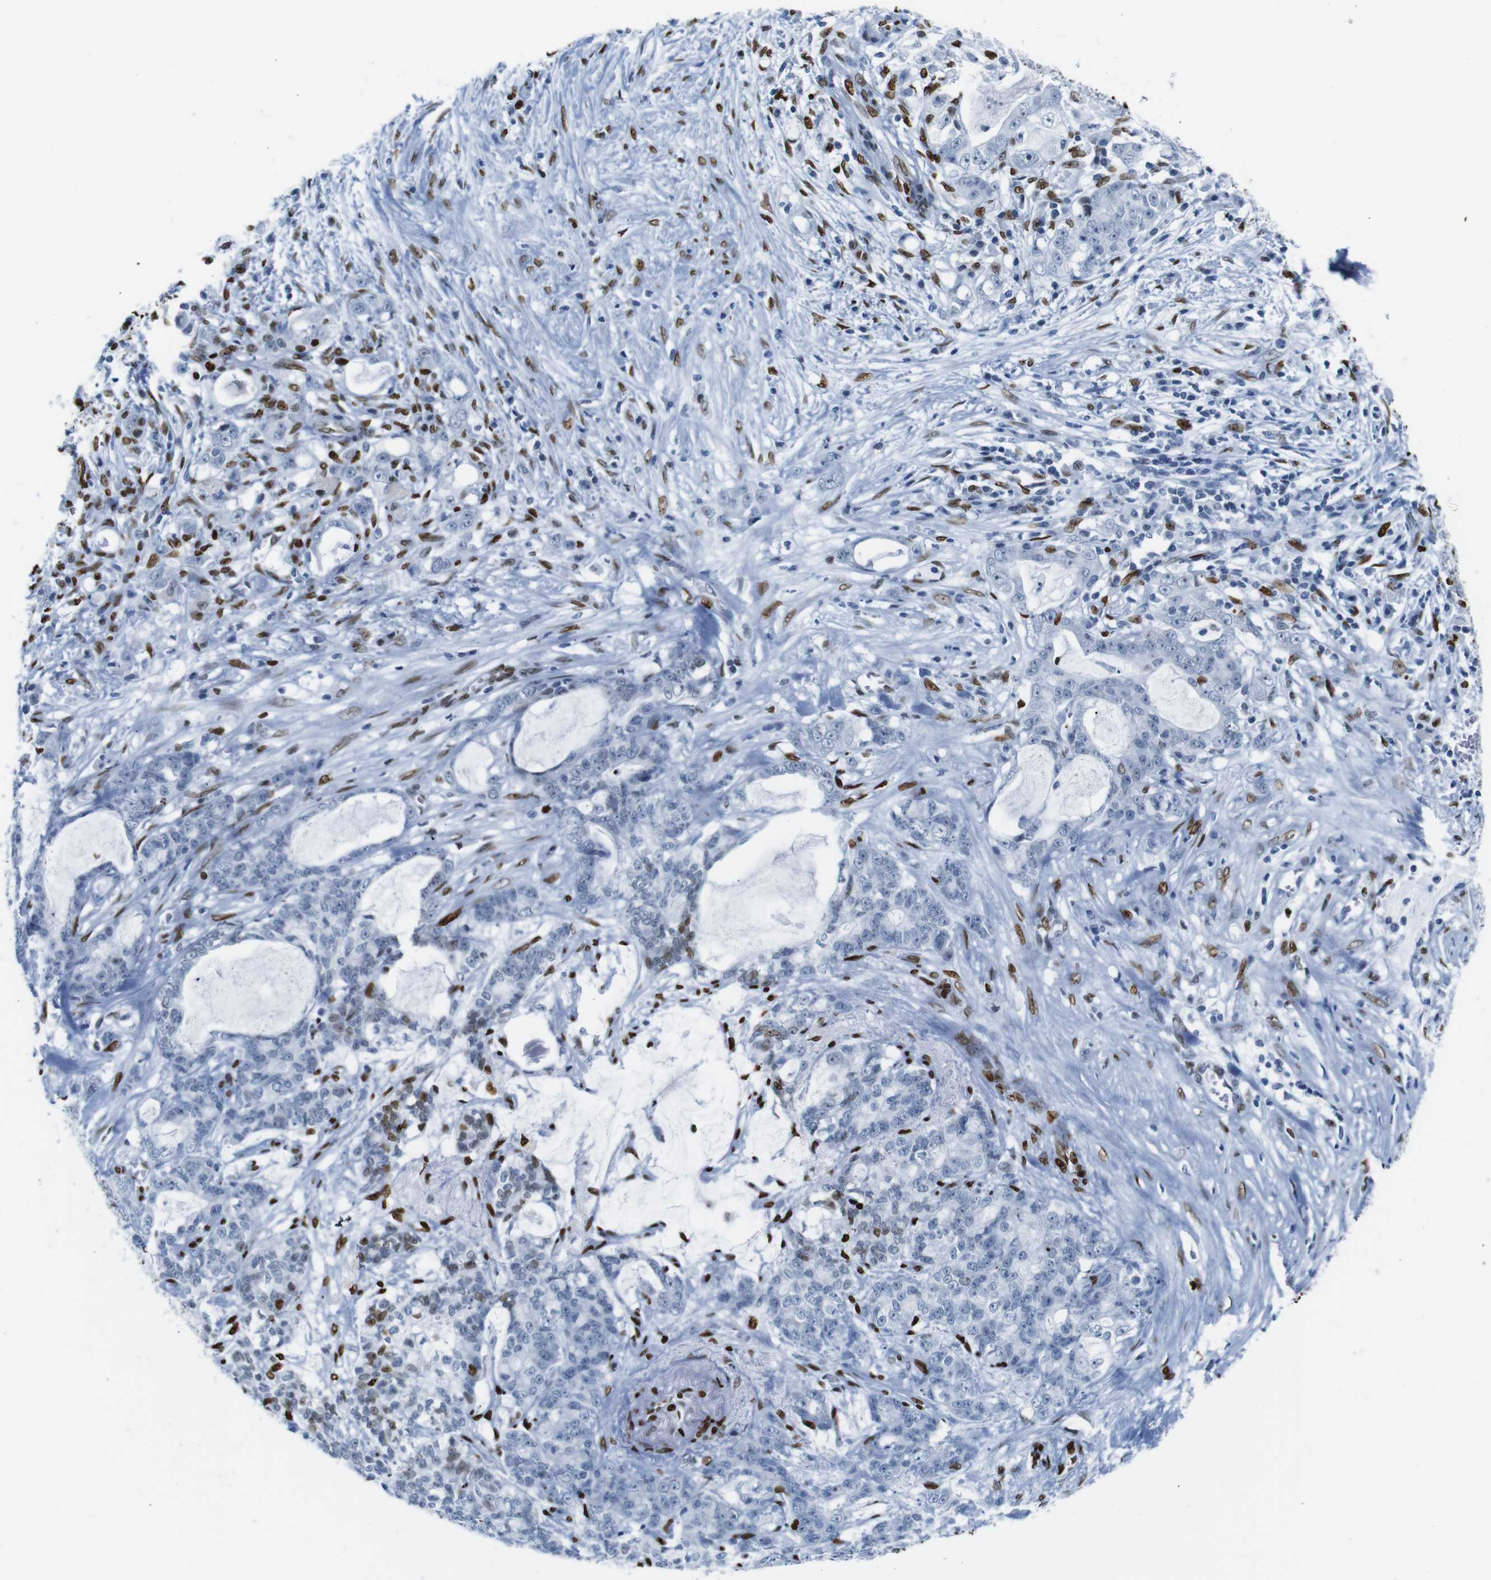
{"staining": {"intensity": "strong", "quantity": "25%-75%", "location": "nuclear"}, "tissue": "pancreatic cancer", "cell_type": "Tumor cells", "image_type": "cancer", "snomed": [{"axis": "morphology", "description": "Adenocarcinoma, NOS"}, {"axis": "topography", "description": "Pancreas"}], "caption": "This photomicrograph reveals adenocarcinoma (pancreatic) stained with immunohistochemistry (IHC) to label a protein in brown. The nuclear of tumor cells show strong positivity for the protein. Nuclei are counter-stained blue.", "gene": "NPIPB15", "patient": {"sex": "female", "age": 73}}